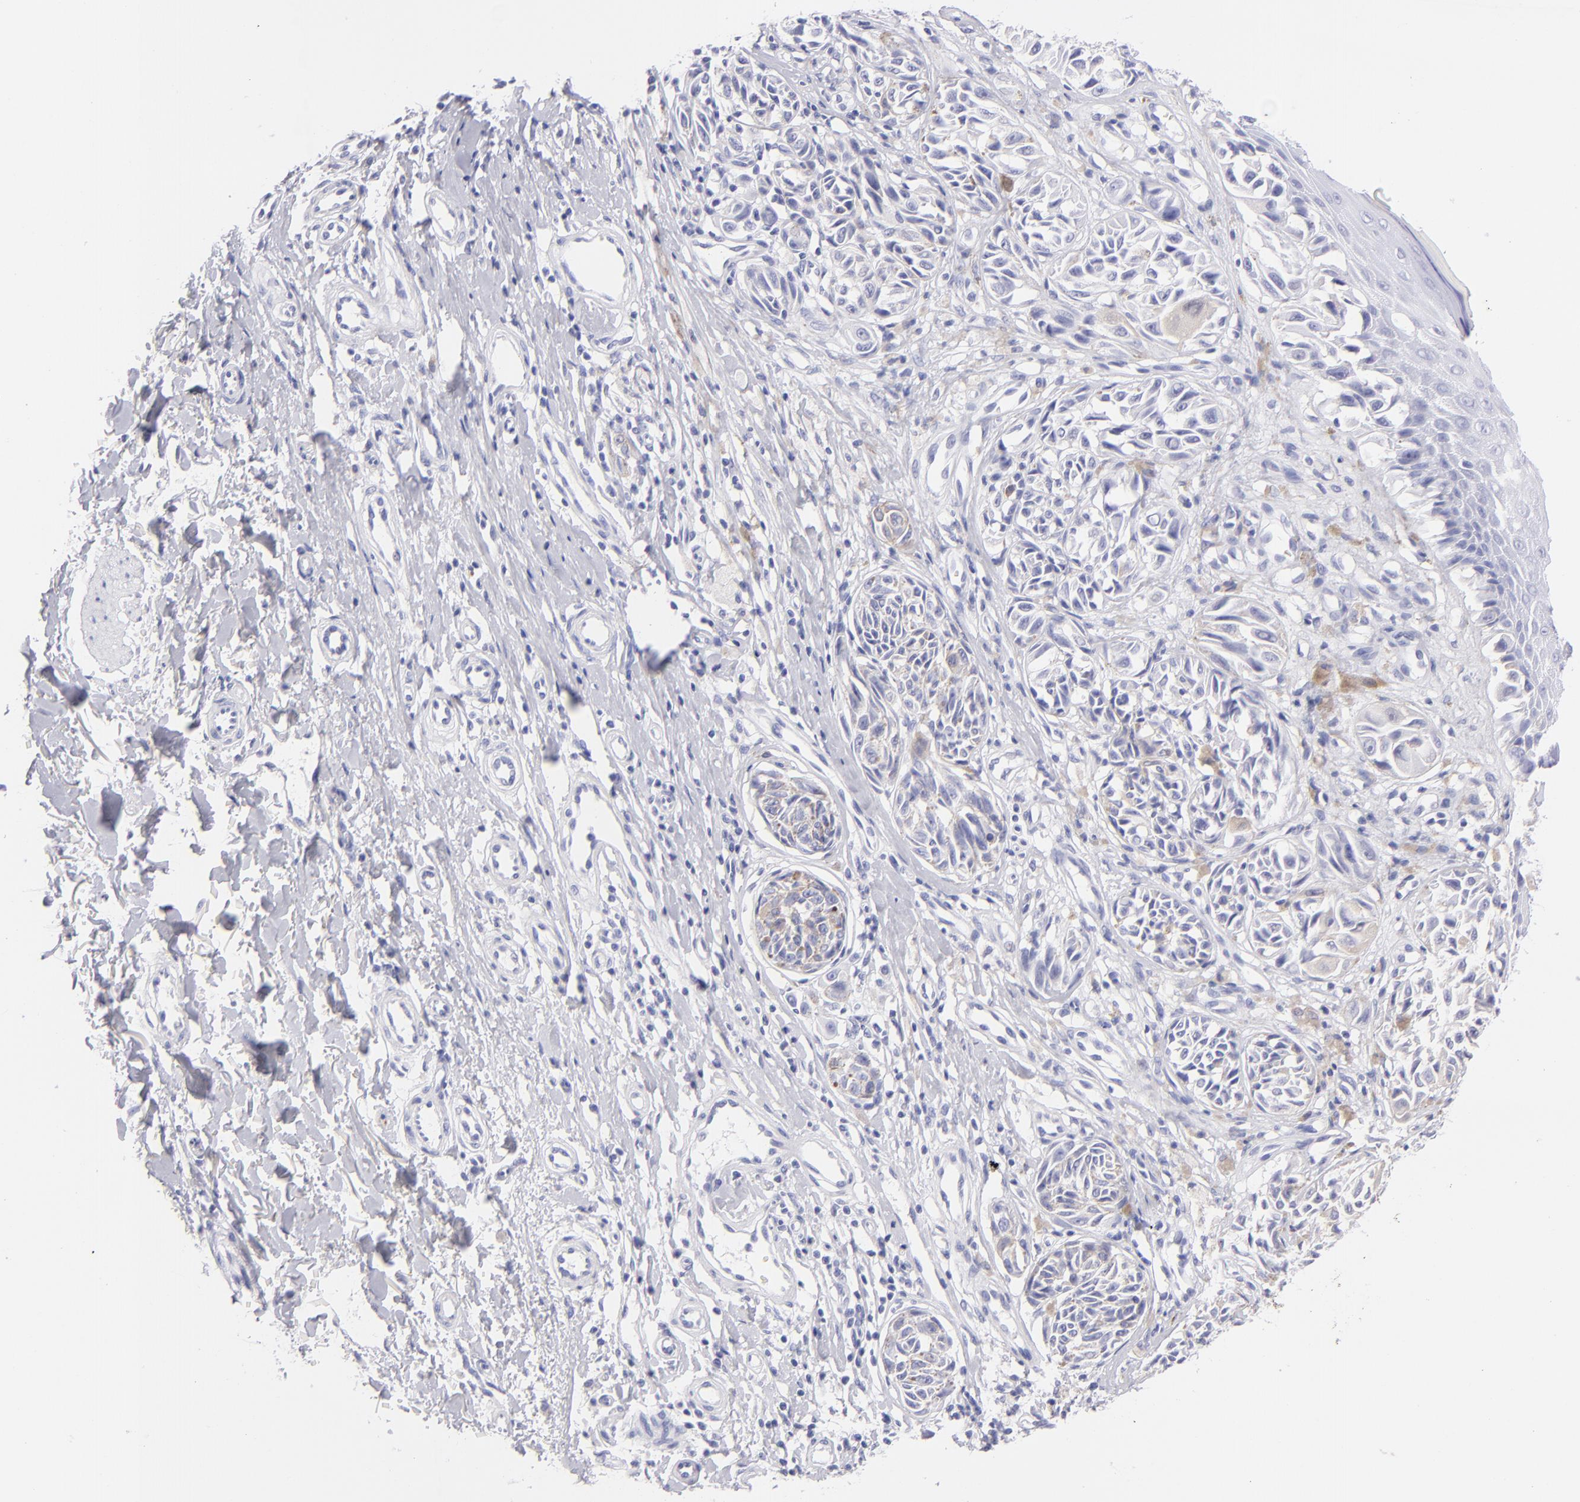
{"staining": {"intensity": "negative", "quantity": "none", "location": "none"}, "tissue": "melanoma", "cell_type": "Tumor cells", "image_type": "cancer", "snomed": [{"axis": "morphology", "description": "Malignant melanoma, NOS"}, {"axis": "topography", "description": "Skin"}], "caption": "This is an immunohistochemistry histopathology image of human malignant melanoma. There is no expression in tumor cells.", "gene": "PRPH", "patient": {"sex": "male", "age": 67}}